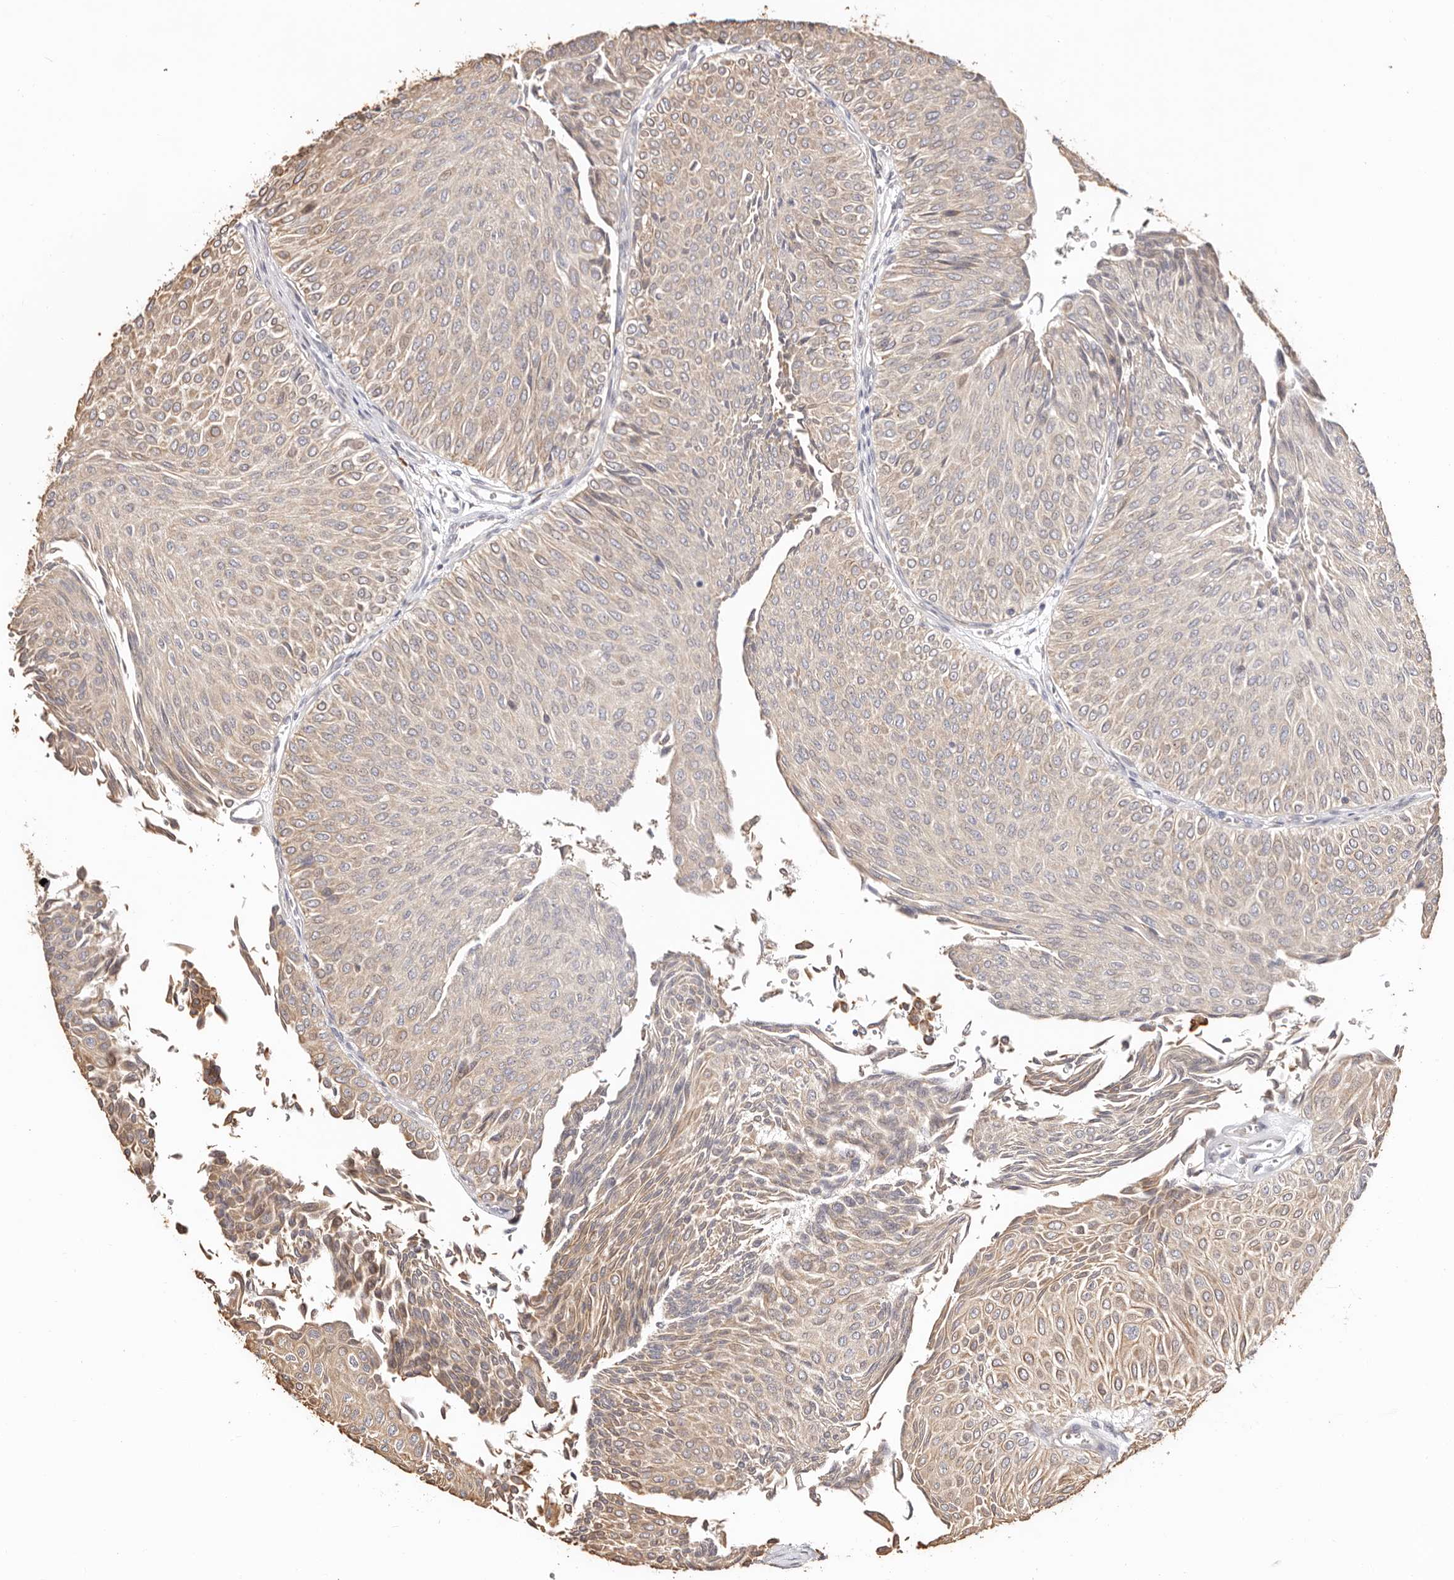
{"staining": {"intensity": "weak", "quantity": "25%-75%", "location": "cytoplasmic/membranous"}, "tissue": "urothelial cancer", "cell_type": "Tumor cells", "image_type": "cancer", "snomed": [{"axis": "morphology", "description": "Urothelial carcinoma, Low grade"}, {"axis": "topography", "description": "Urinary bladder"}], "caption": "IHC of human urothelial carcinoma (low-grade) reveals low levels of weak cytoplasmic/membranous expression in about 25%-75% of tumor cells. (IHC, brightfield microscopy, high magnification).", "gene": "BCL2L15", "patient": {"sex": "male", "age": 78}}